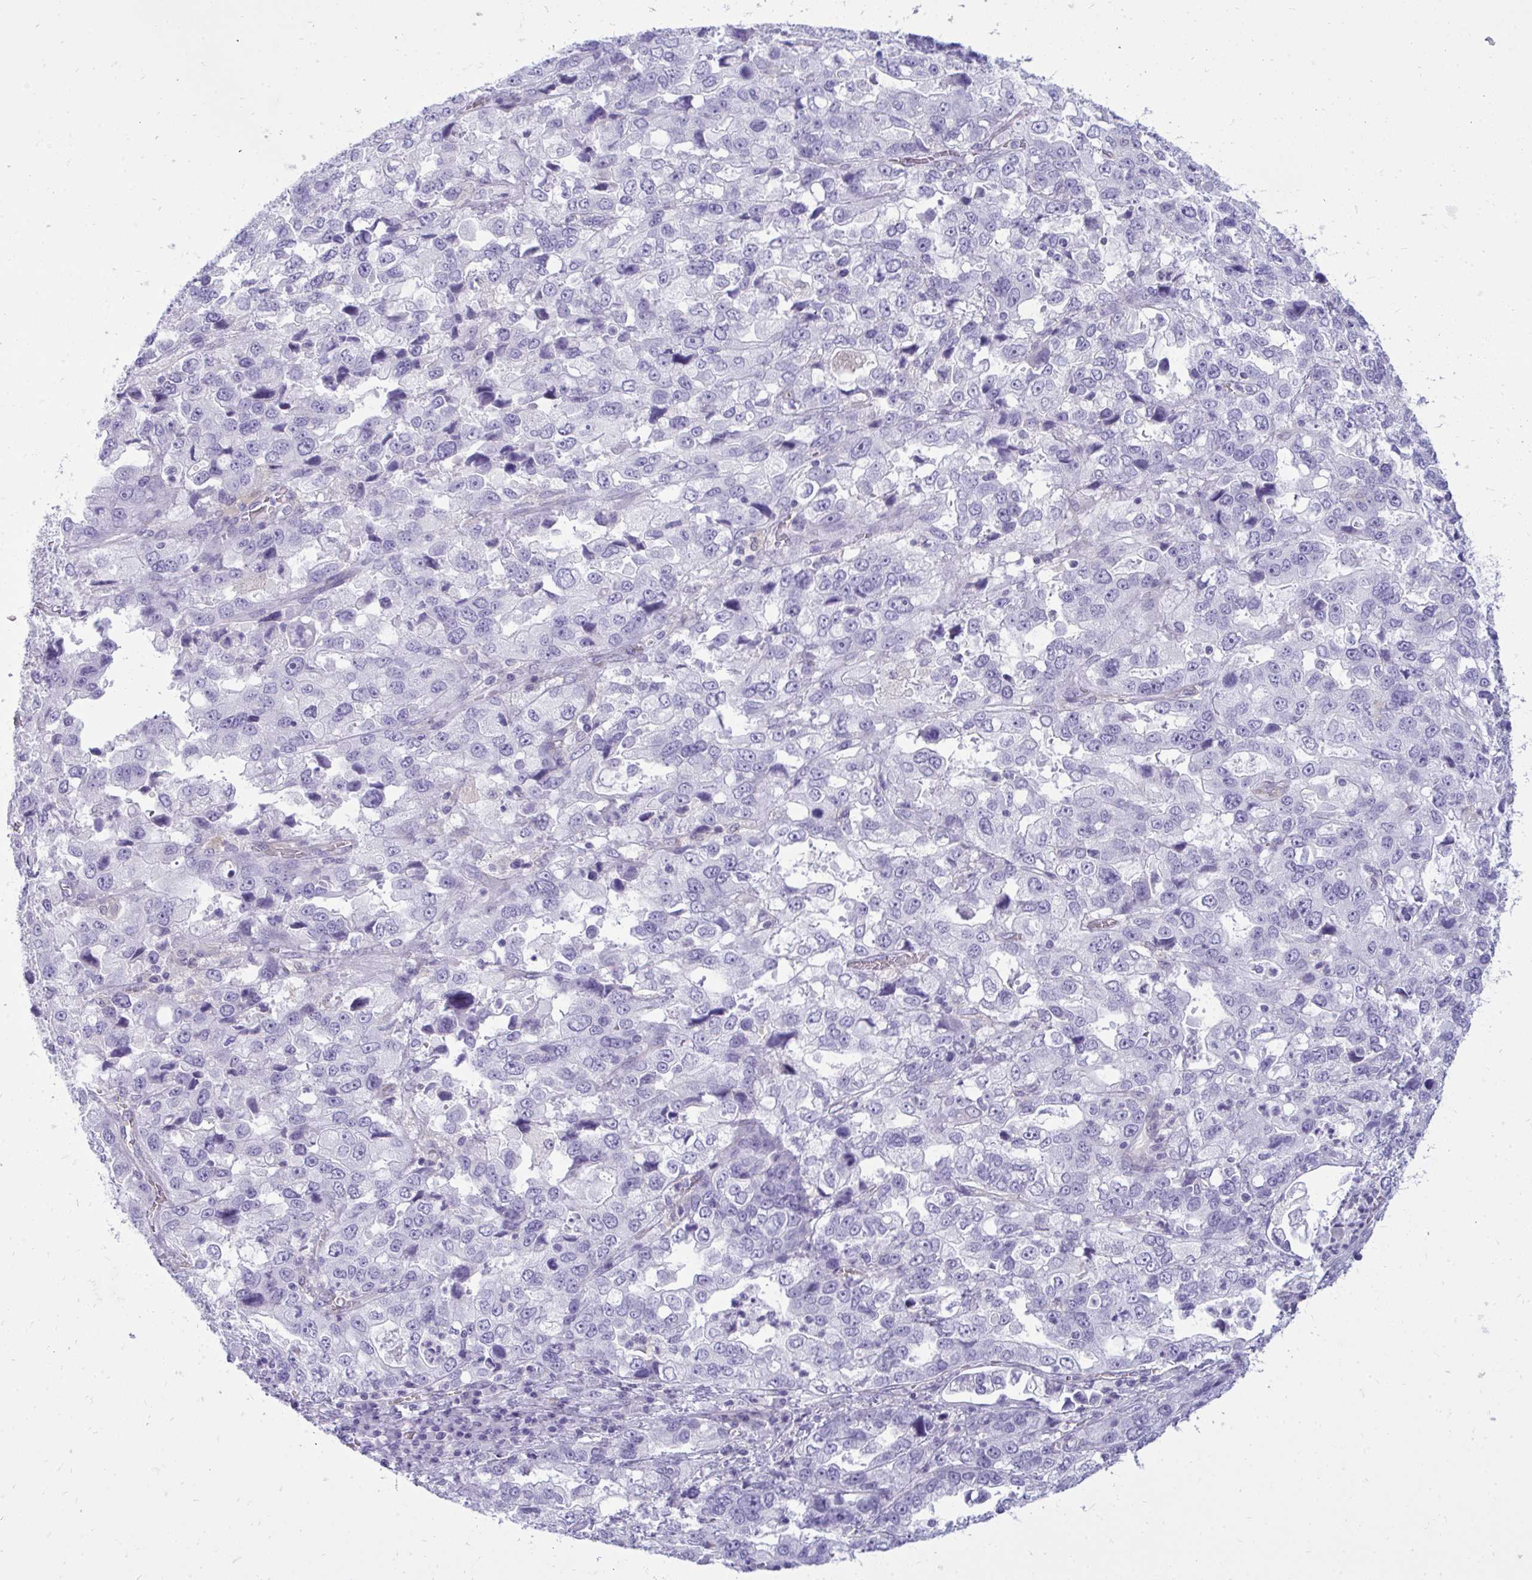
{"staining": {"intensity": "negative", "quantity": "none", "location": "none"}, "tissue": "stomach cancer", "cell_type": "Tumor cells", "image_type": "cancer", "snomed": [{"axis": "morphology", "description": "Adenocarcinoma, NOS"}, {"axis": "topography", "description": "Stomach, upper"}], "caption": "Adenocarcinoma (stomach) was stained to show a protein in brown. There is no significant expression in tumor cells.", "gene": "FABP3", "patient": {"sex": "female", "age": 81}}